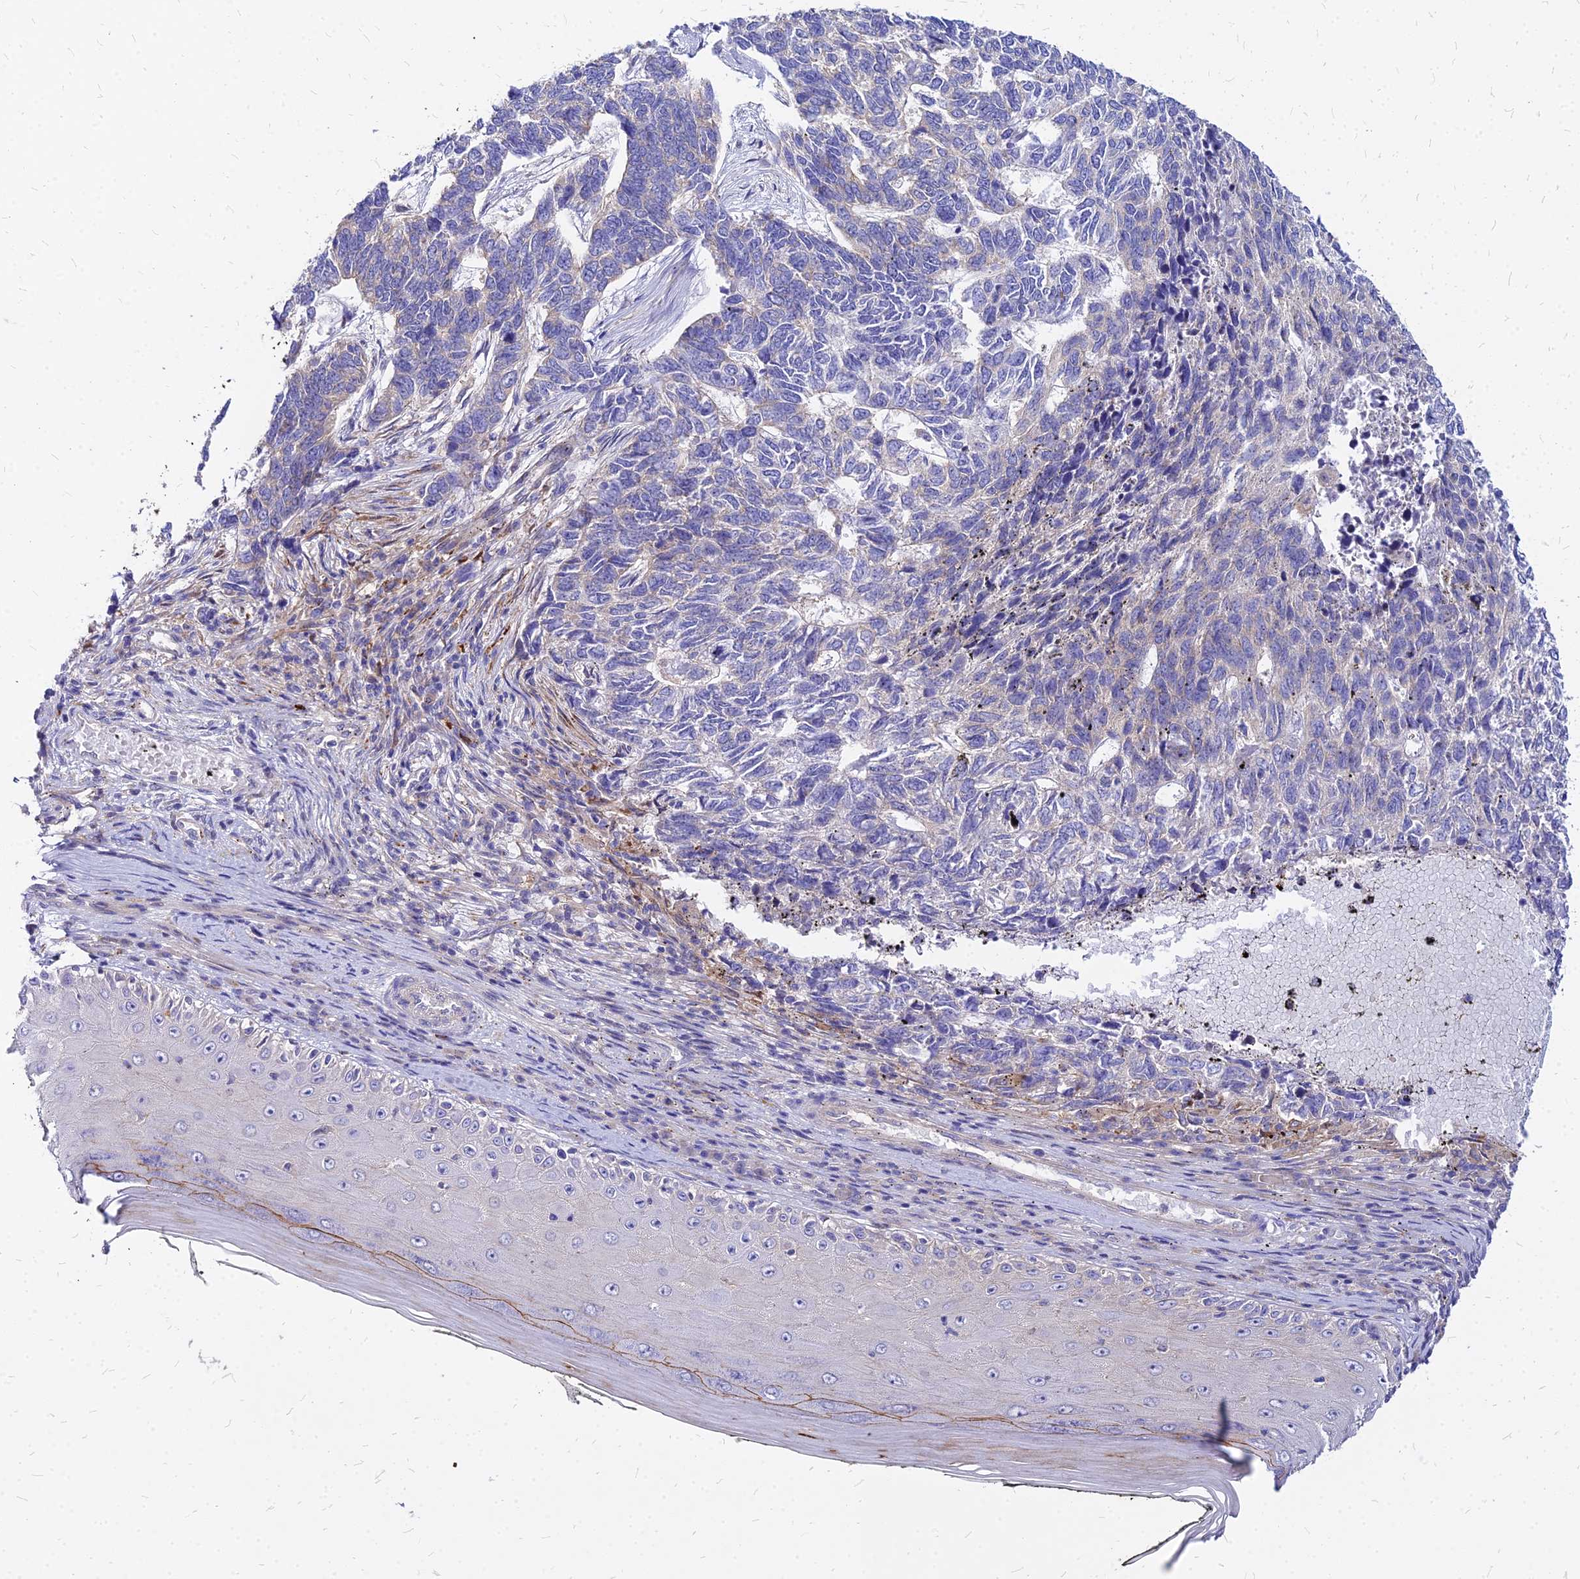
{"staining": {"intensity": "negative", "quantity": "none", "location": "none"}, "tissue": "skin cancer", "cell_type": "Tumor cells", "image_type": "cancer", "snomed": [{"axis": "morphology", "description": "Basal cell carcinoma"}, {"axis": "topography", "description": "Skin"}], "caption": "Immunohistochemical staining of human skin basal cell carcinoma demonstrates no significant expression in tumor cells.", "gene": "COMMD10", "patient": {"sex": "female", "age": 65}}